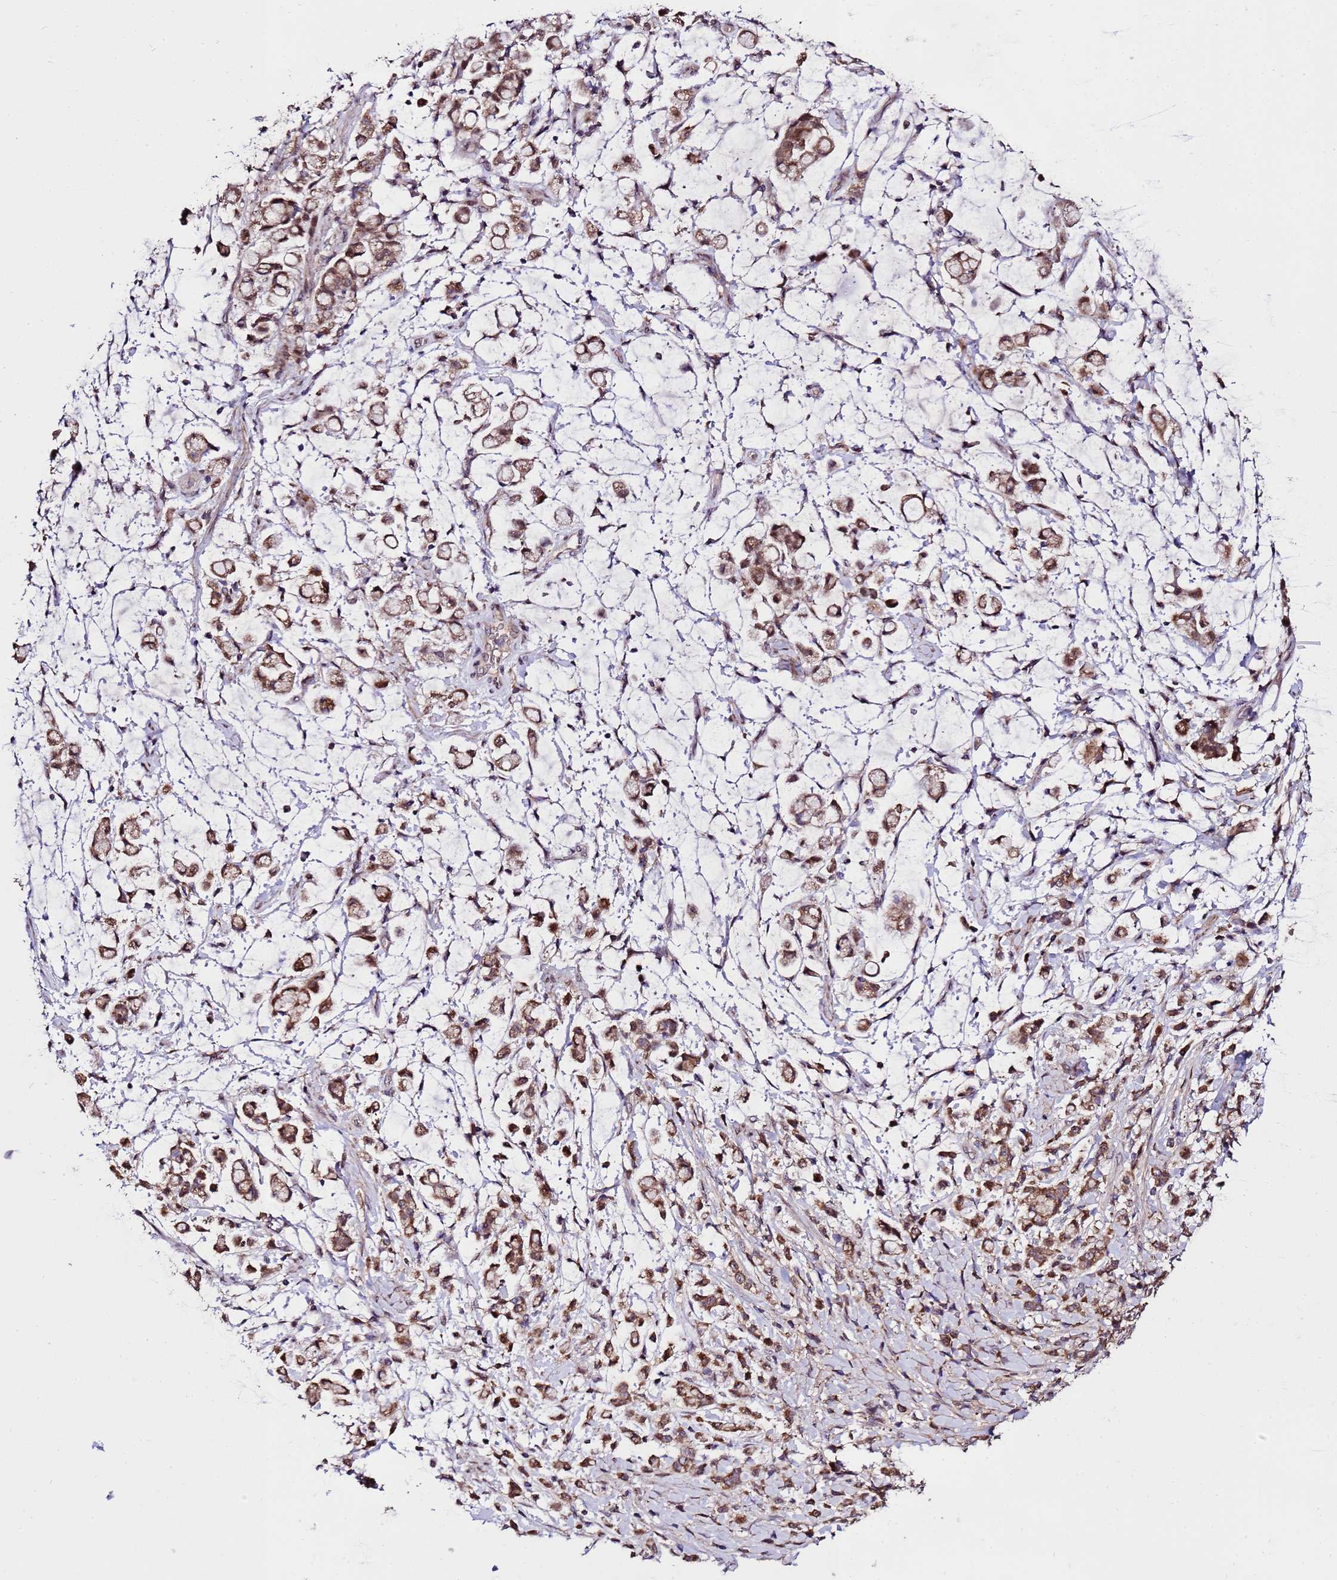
{"staining": {"intensity": "moderate", "quantity": ">75%", "location": "cytoplasmic/membranous,nuclear"}, "tissue": "stomach cancer", "cell_type": "Tumor cells", "image_type": "cancer", "snomed": [{"axis": "morphology", "description": "Adenocarcinoma, NOS"}, {"axis": "topography", "description": "Stomach"}], "caption": "A brown stain highlights moderate cytoplasmic/membranous and nuclear staining of a protein in stomach adenocarcinoma tumor cells.", "gene": "ZNF329", "patient": {"sex": "female", "age": 60}}